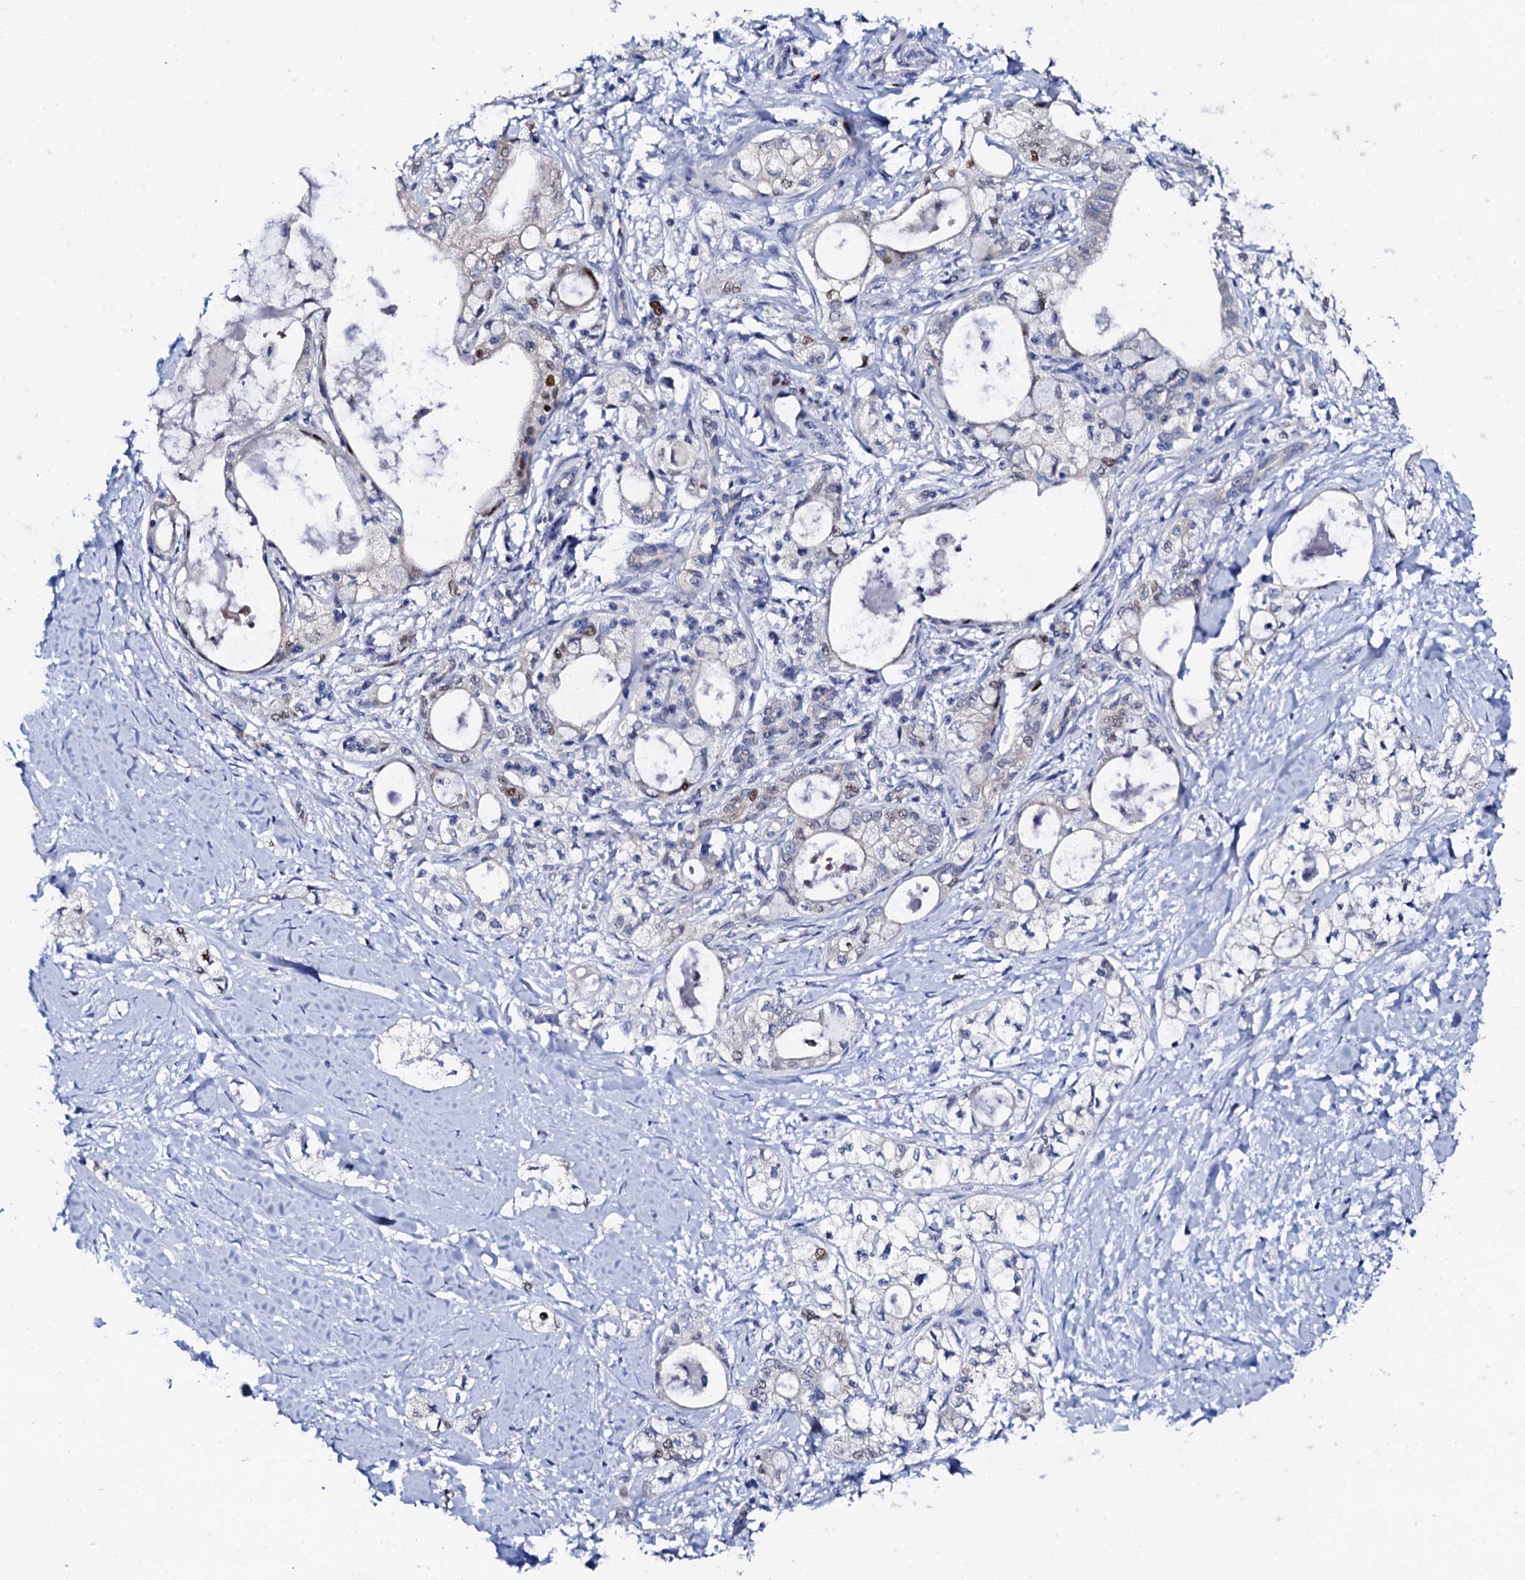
{"staining": {"intensity": "moderate", "quantity": "<25%", "location": "nuclear"}, "tissue": "pancreatic cancer", "cell_type": "Tumor cells", "image_type": "cancer", "snomed": [{"axis": "morphology", "description": "Adenocarcinoma, NOS"}, {"axis": "topography", "description": "Pancreas"}], "caption": "Approximately <25% of tumor cells in pancreatic adenocarcinoma demonstrate moderate nuclear protein staining as visualized by brown immunohistochemical staining.", "gene": "NUDT13", "patient": {"sex": "male", "age": 70}}